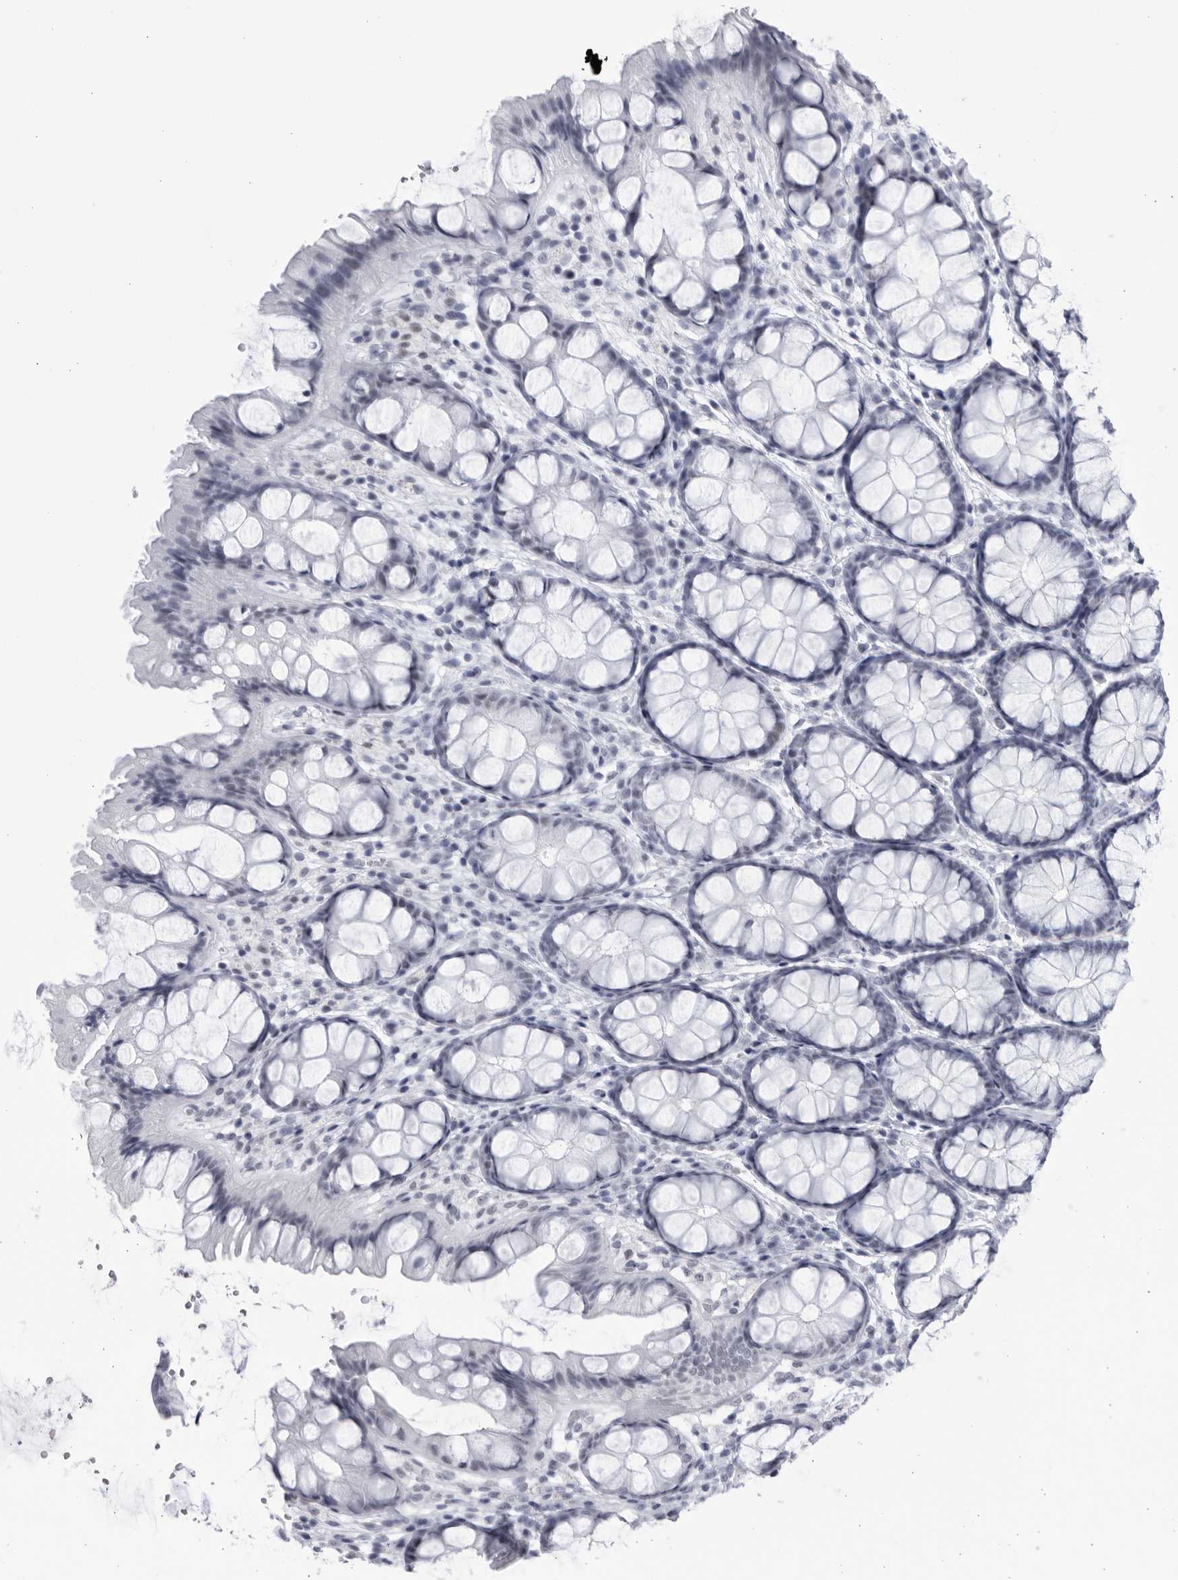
{"staining": {"intensity": "negative", "quantity": "none", "location": "none"}, "tissue": "colon", "cell_type": "Endothelial cells", "image_type": "normal", "snomed": [{"axis": "morphology", "description": "Normal tissue, NOS"}, {"axis": "topography", "description": "Colon"}], "caption": "Normal colon was stained to show a protein in brown. There is no significant positivity in endothelial cells. (DAB IHC, high magnification).", "gene": "CCDC181", "patient": {"sex": "male", "age": 47}}